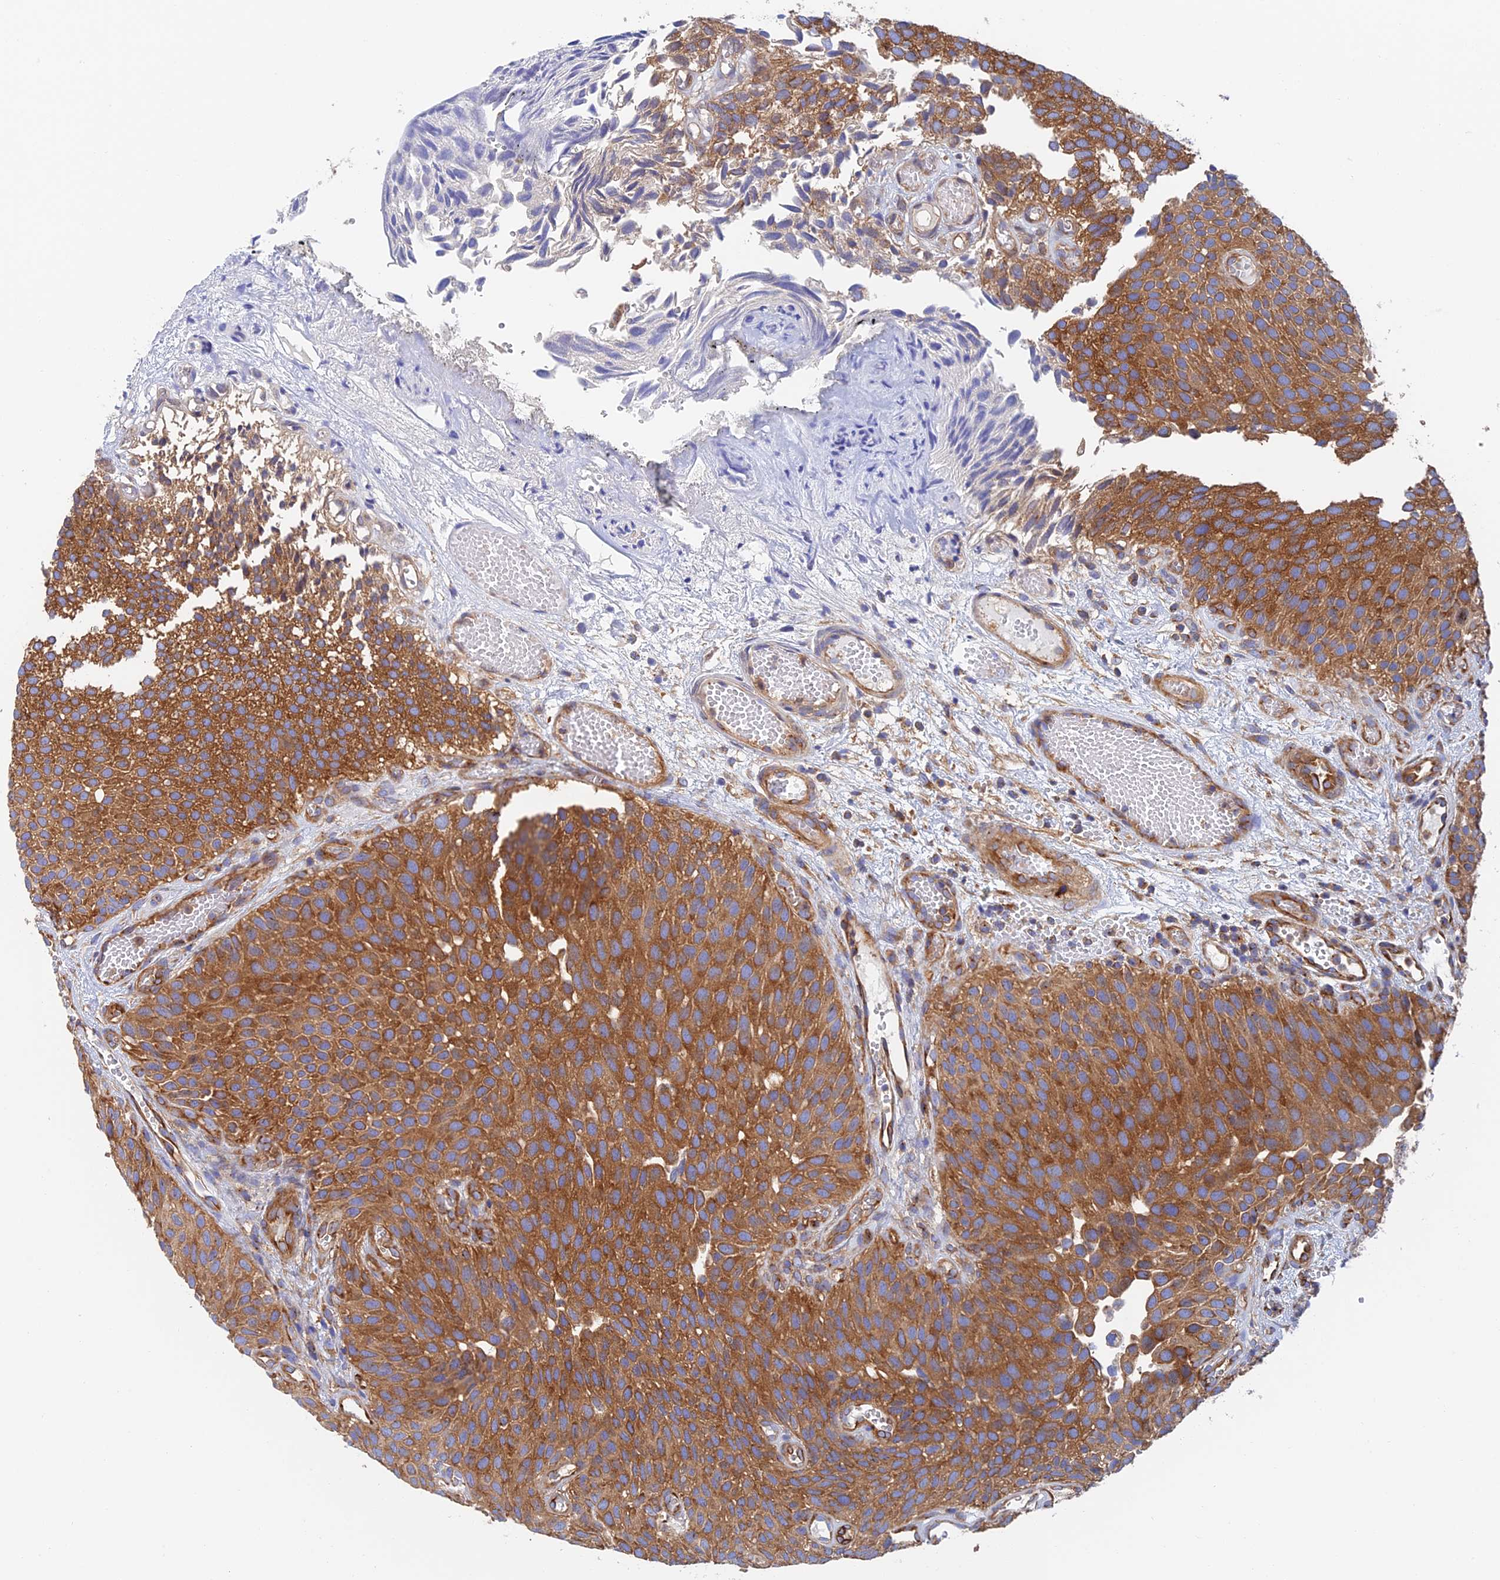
{"staining": {"intensity": "strong", "quantity": ">75%", "location": "cytoplasmic/membranous"}, "tissue": "urothelial cancer", "cell_type": "Tumor cells", "image_type": "cancer", "snomed": [{"axis": "morphology", "description": "Urothelial carcinoma, Low grade"}, {"axis": "topography", "description": "Urinary bladder"}], "caption": "Protein staining shows strong cytoplasmic/membranous expression in about >75% of tumor cells in urothelial cancer.", "gene": "DCTN2", "patient": {"sex": "male", "age": 89}}